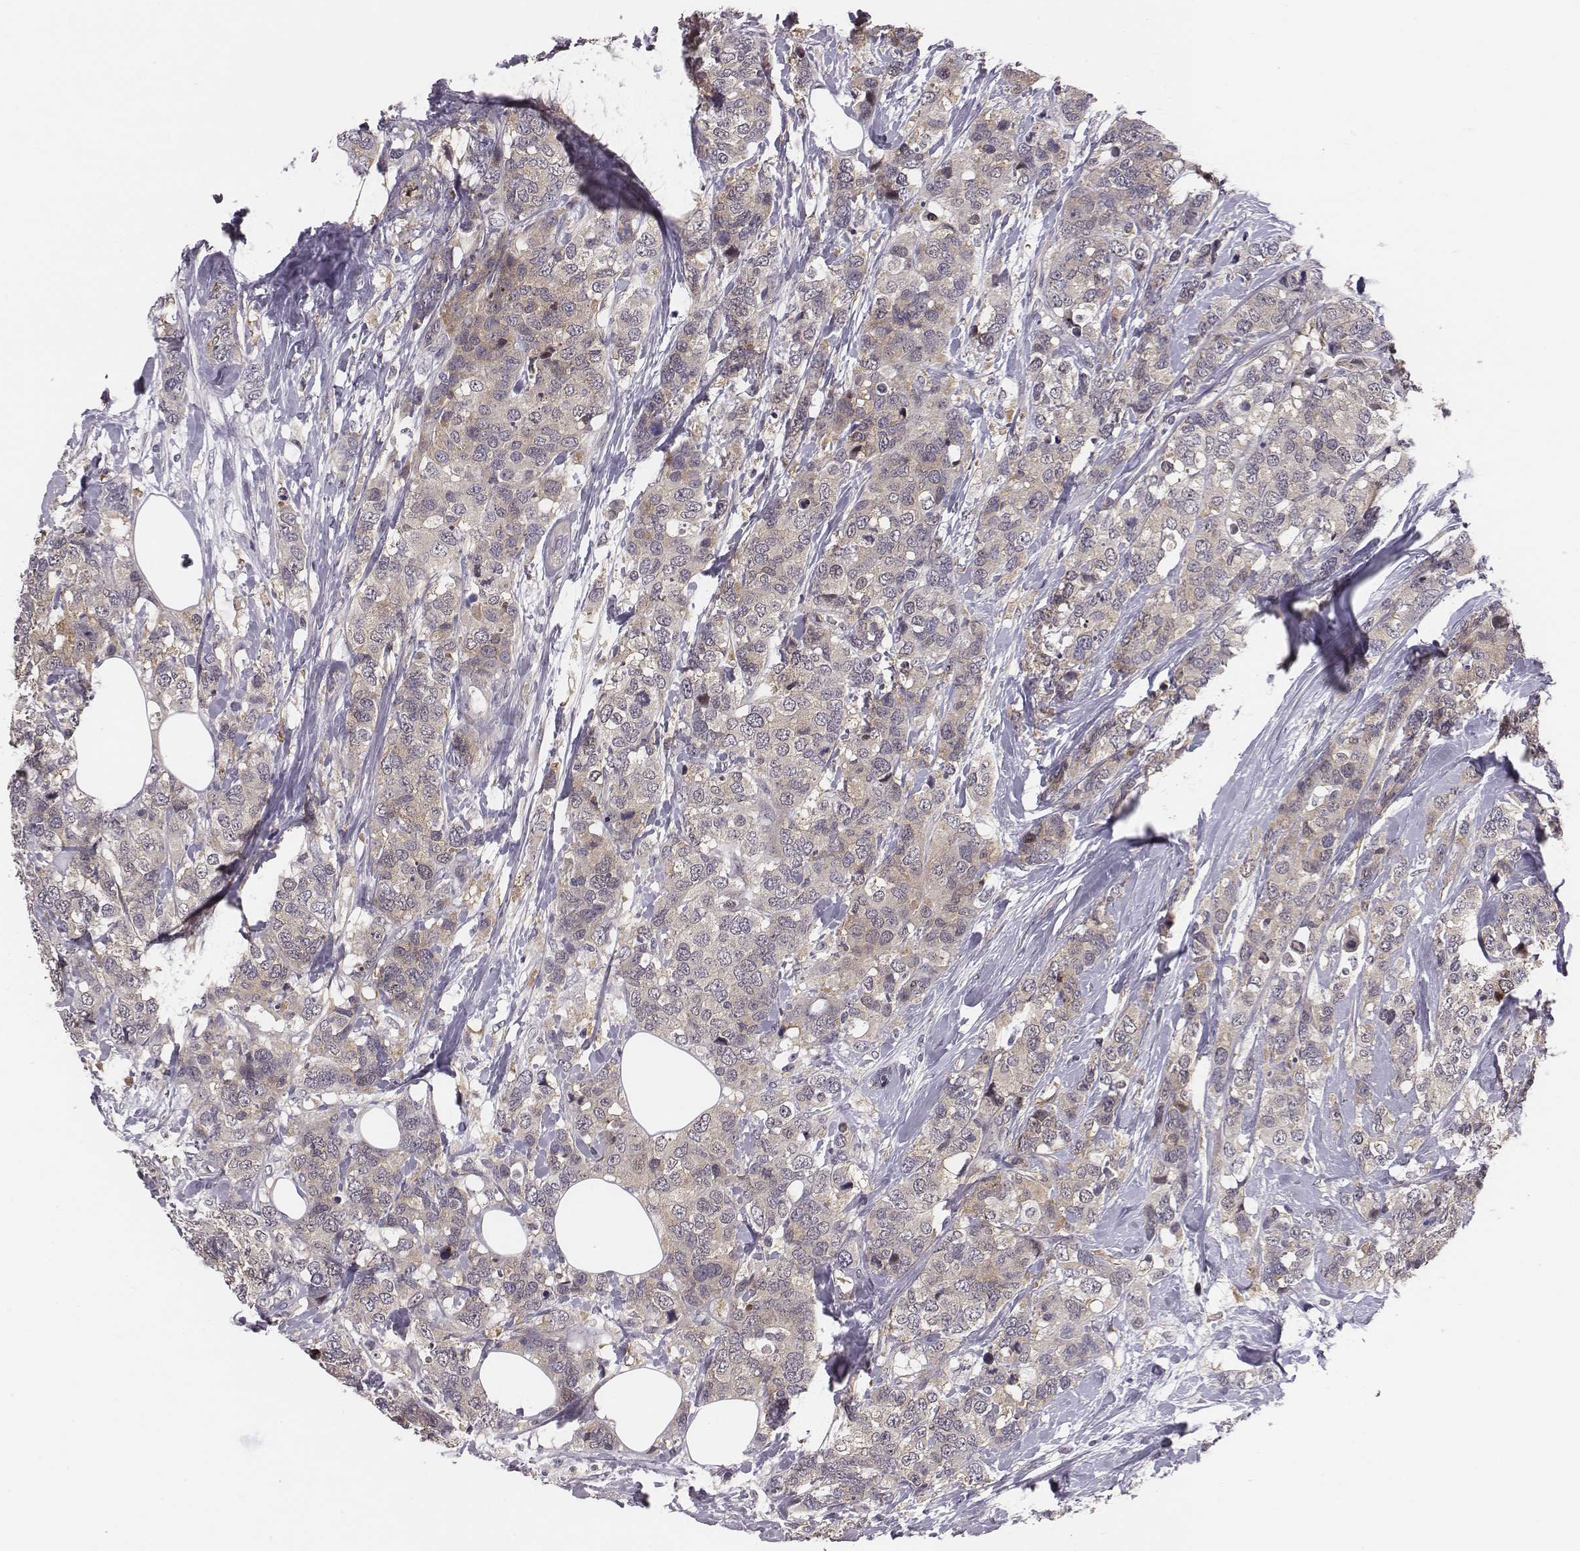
{"staining": {"intensity": "weak", "quantity": ">75%", "location": "cytoplasmic/membranous"}, "tissue": "breast cancer", "cell_type": "Tumor cells", "image_type": "cancer", "snomed": [{"axis": "morphology", "description": "Lobular carcinoma"}, {"axis": "topography", "description": "Breast"}], "caption": "Protein expression by immunohistochemistry (IHC) reveals weak cytoplasmic/membranous staining in approximately >75% of tumor cells in breast lobular carcinoma. (brown staining indicates protein expression, while blue staining denotes nuclei).", "gene": "SMURF2", "patient": {"sex": "female", "age": 59}}